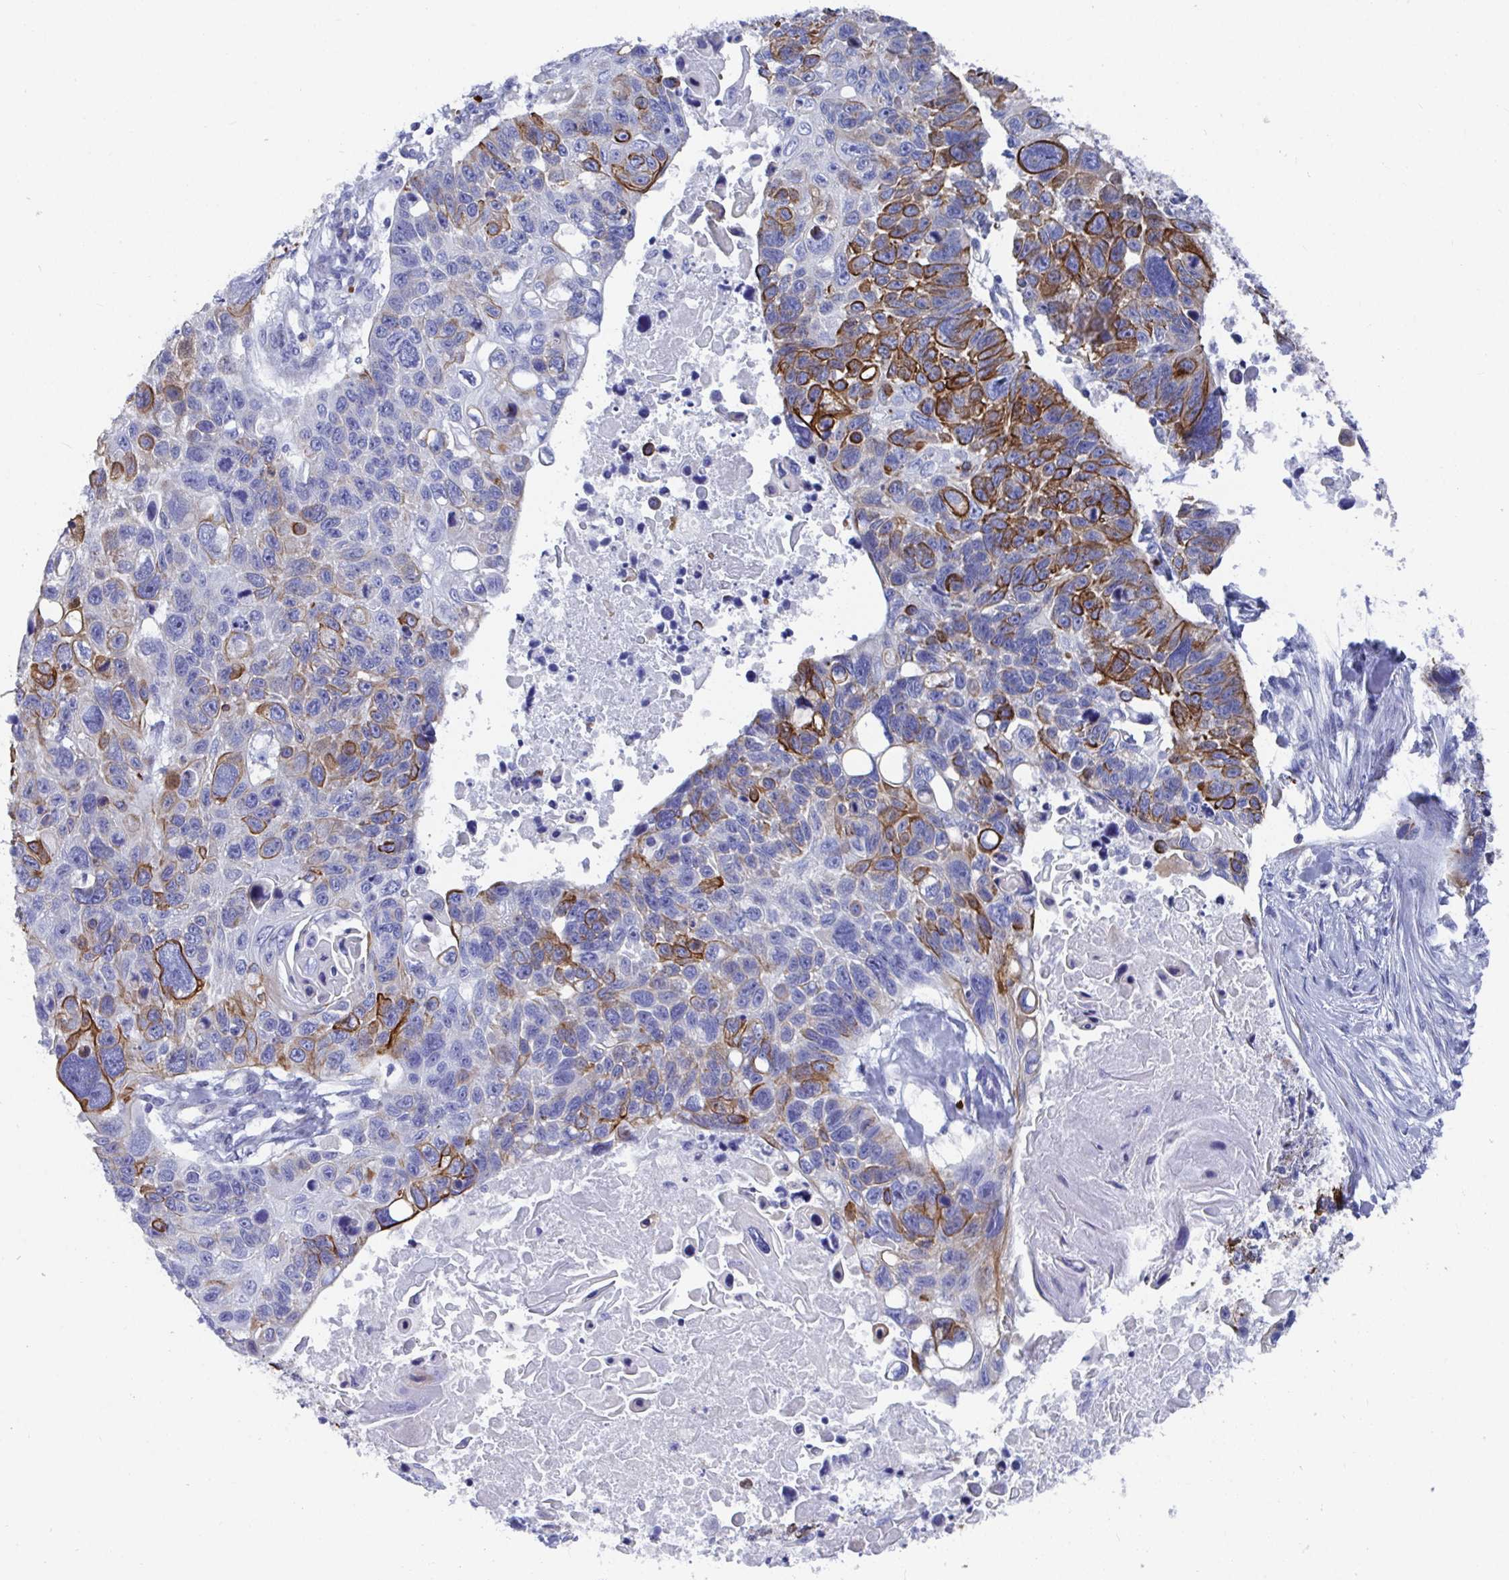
{"staining": {"intensity": "moderate", "quantity": "25%-75%", "location": "cytoplasmic/membranous"}, "tissue": "lung cancer", "cell_type": "Tumor cells", "image_type": "cancer", "snomed": [{"axis": "morphology", "description": "Squamous cell carcinoma, NOS"}, {"axis": "topography", "description": "Lung"}], "caption": "Immunohistochemistry (DAB (3,3'-diaminobenzidine)) staining of lung cancer exhibits moderate cytoplasmic/membranous protein positivity in about 25%-75% of tumor cells. The protein is shown in brown color, while the nuclei are stained blue.", "gene": "CLDN8", "patient": {"sex": "male", "age": 62}}